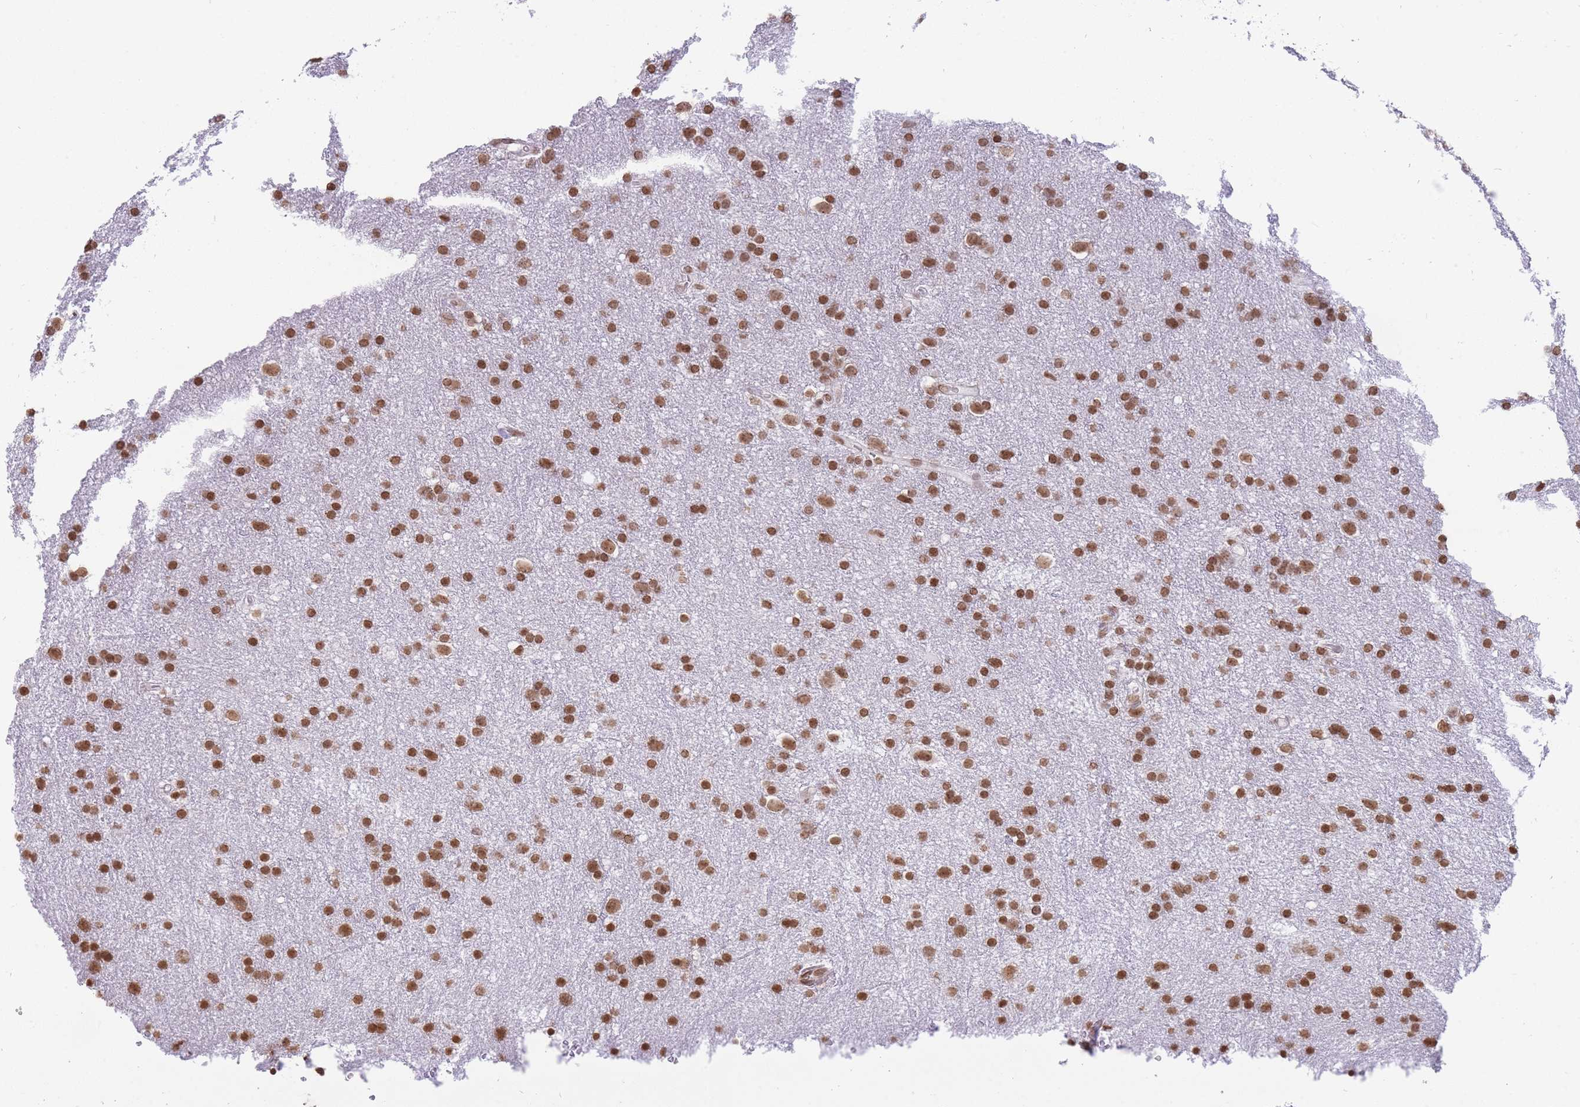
{"staining": {"intensity": "moderate", "quantity": ">75%", "location": "nuclear"}, "tissue": "glioma", "cell_type": "Tumor cells", "image_type": "cancer", "snomed": [{"axis": "morphology", "description": "Glioma, malignant, Low grade"}, {"axis": "topography", "description": "Brain"}], "caption": "Moderate nuclear expression for a protein is seen in about >75% of tumor cells of malignant glioma (low-grade) using immunohistochemistry (IHC).", "gene": "SHISAL1", "patient": {"sex": "female", "age": 32}}